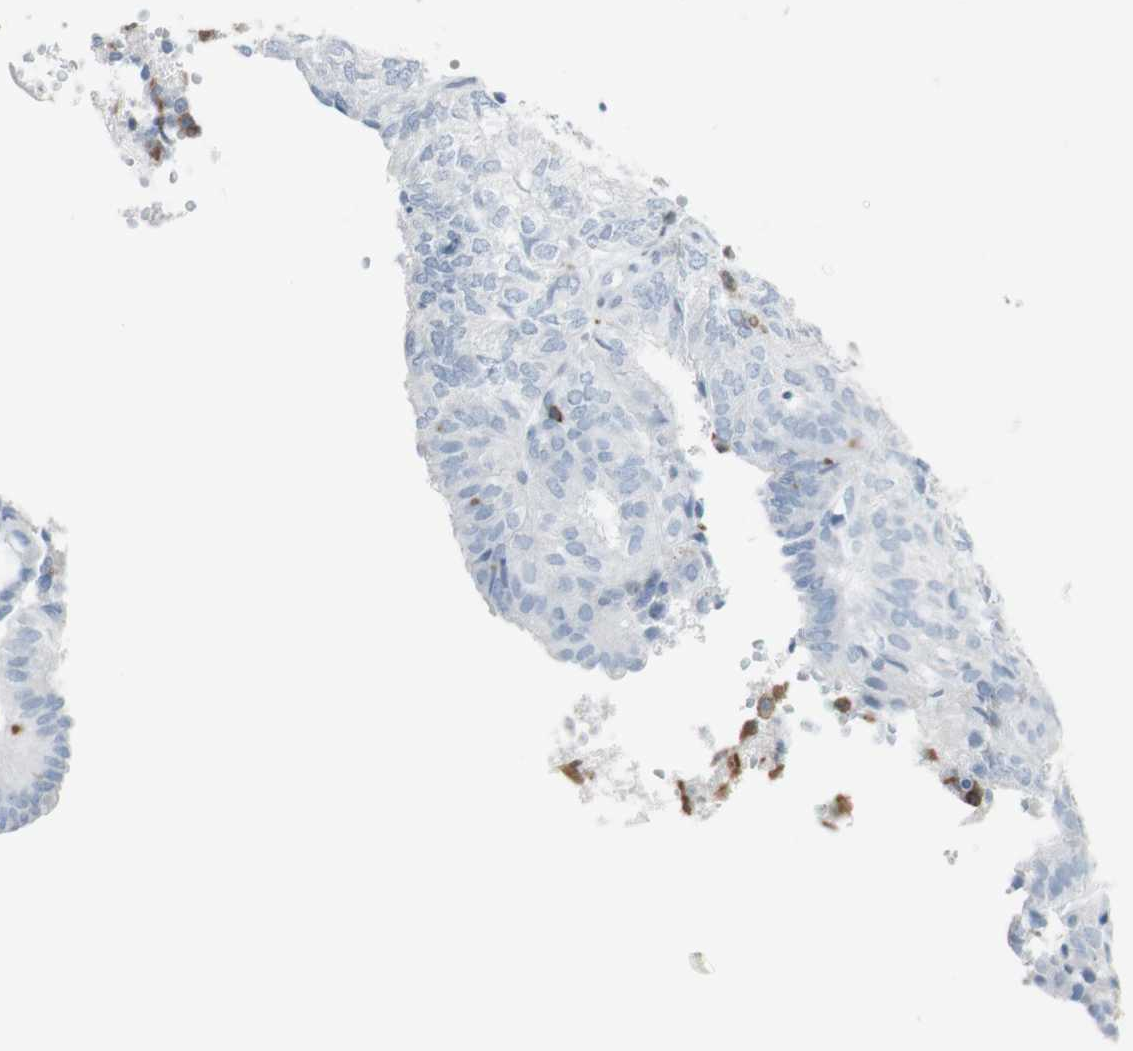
{"staining": {"intensity": "negative", "quantity": "none", "location": "none"}, "tissue": "endometrial cancer", "cell_type": "Tumor cells", "image_type": "cancer", "snomed": [{"axis": "morphology", "description": "Adenocarcinoma, NOS"}, {"axis": "topography", "description": "Uterus"}], "caption": "High power microscopy photomicrograph of an immunohistochemistry (IHC) histopathology image of endometrial cancer, revealing no significant staining in tumor cells.", "gene": "NRG1", "patient": {"sex": "female", "age": 60}}